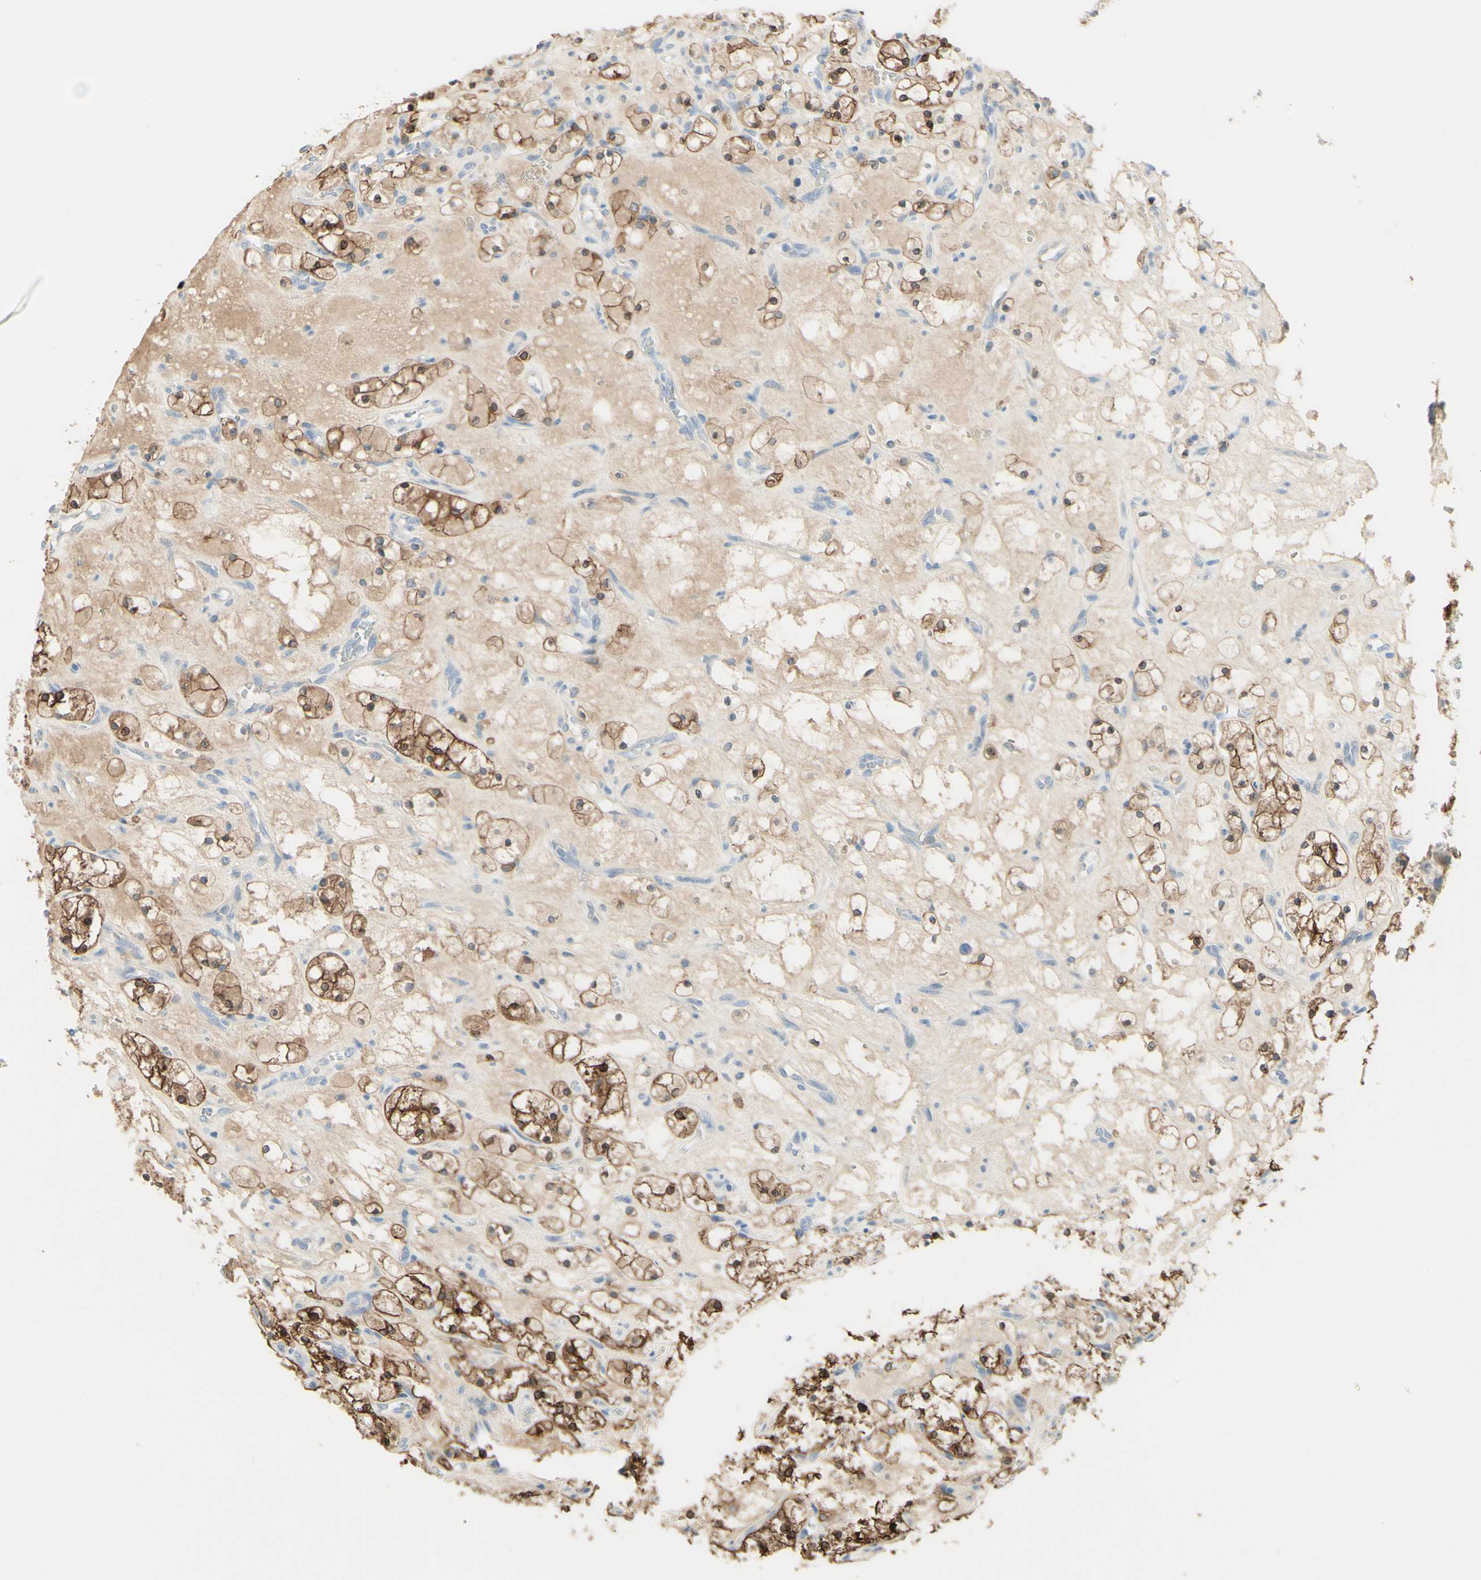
{"staining": {"intensity": "moderate", "quantity": ">75%", "location": "cytoplasmic/membranous"}, "tissue": "renal cancer", "cell_type": "Tumor cells", "image_type": "cancer", "snomed": [{"axis": "morphology", "description": "Adenocarcinoma, NOS"}, {"axis": "topography", "description": "Kidney"}], "caption": "IHC of adenocarcinoma (renal) exhibits medium levels of moderate cytoplasmic/membranous expression in approximately >75% of tumor cells.", "gene": "MTM1", "patient": {"sex": "female", "age": 69}}